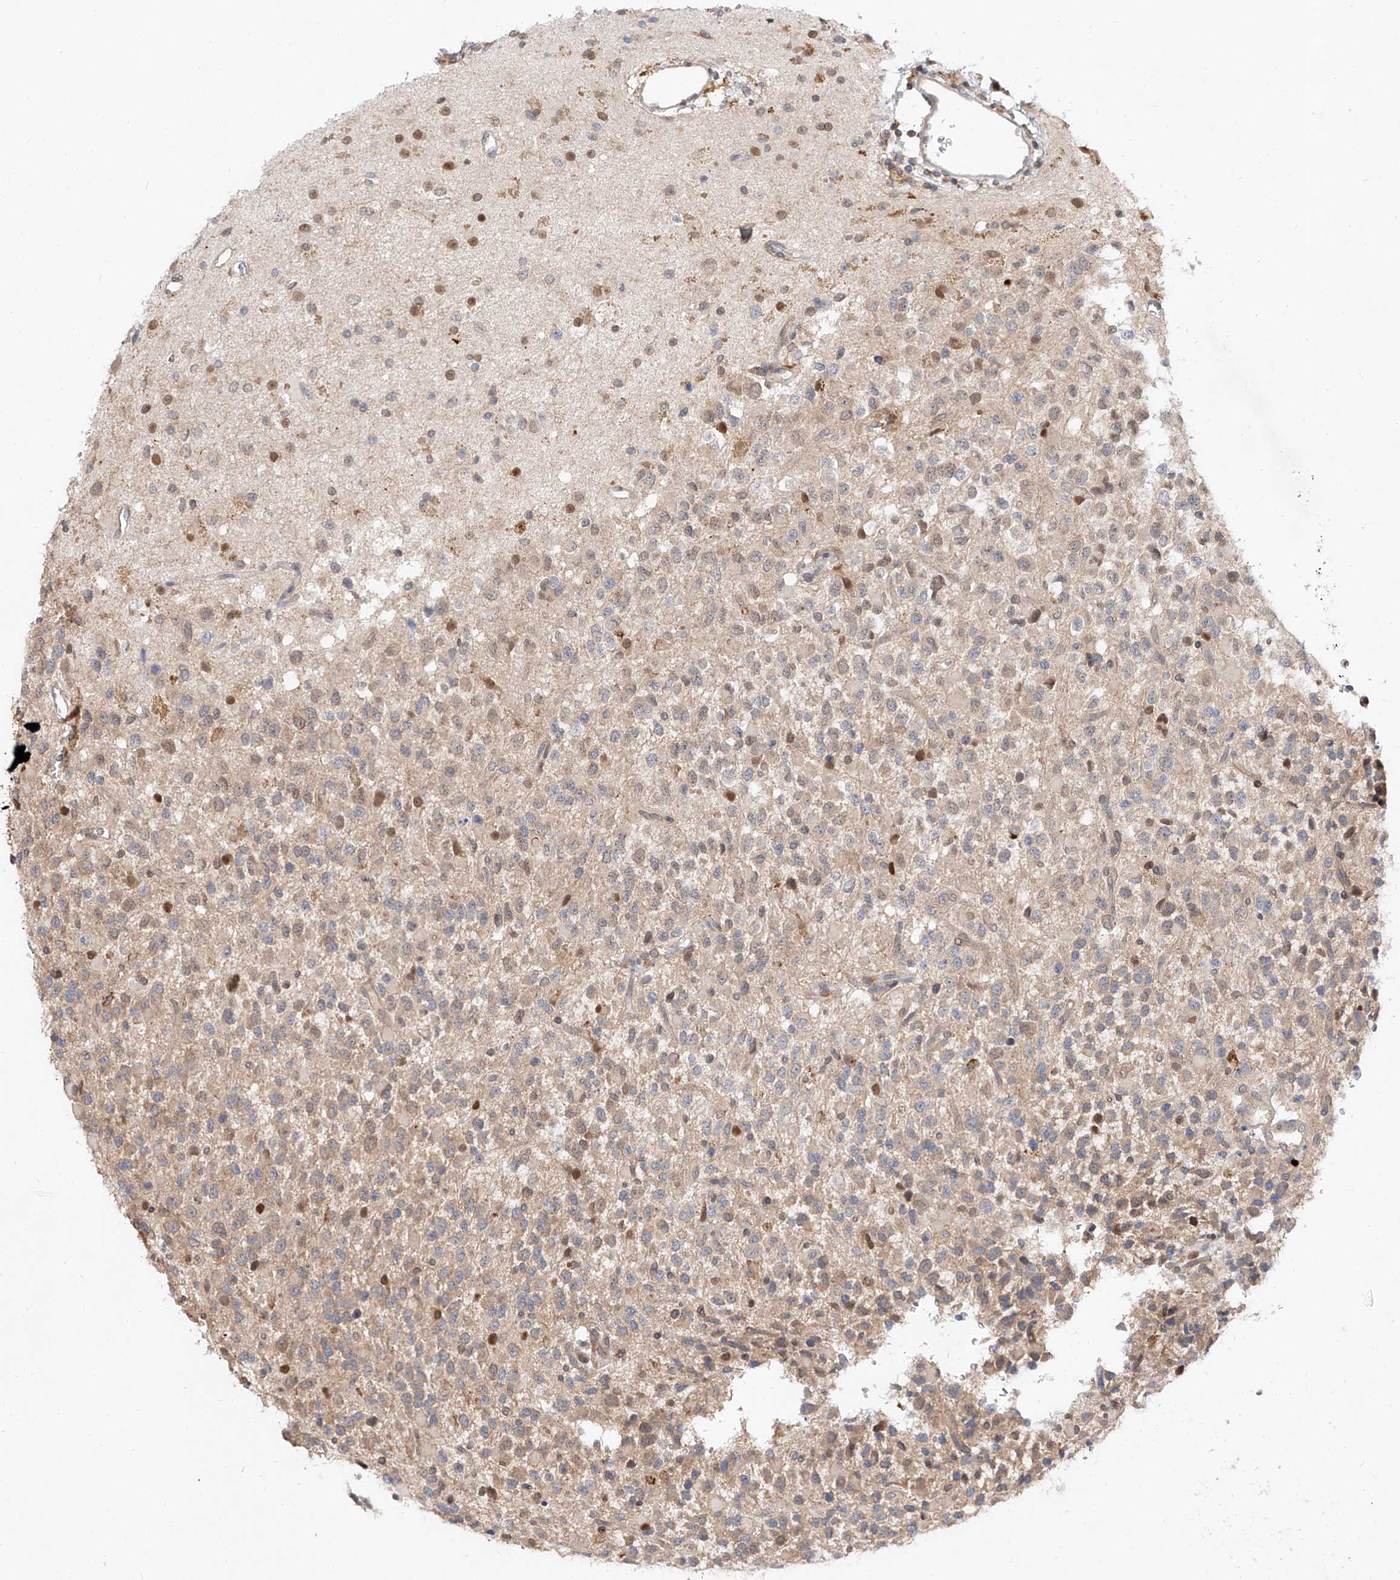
{"staining": {"intensity": "moderate", "quantity": "<25%", "location": "nuclear"}, "tissue": "glioma", "cell_type": "Tumor cells", "image_type": "cancer", "snomed": [{"axis": "morphology", "description": "Glioma, malignant, High grade"}, {"axis": "topography", "description": "Brain"}], "caption": "Malignant glioma (high-grade) tissue shows moderate nuclear expression in about <25% of tumor cells", "gene": "DIRAS3", "patient": {"sex": "male", "age": 34}}